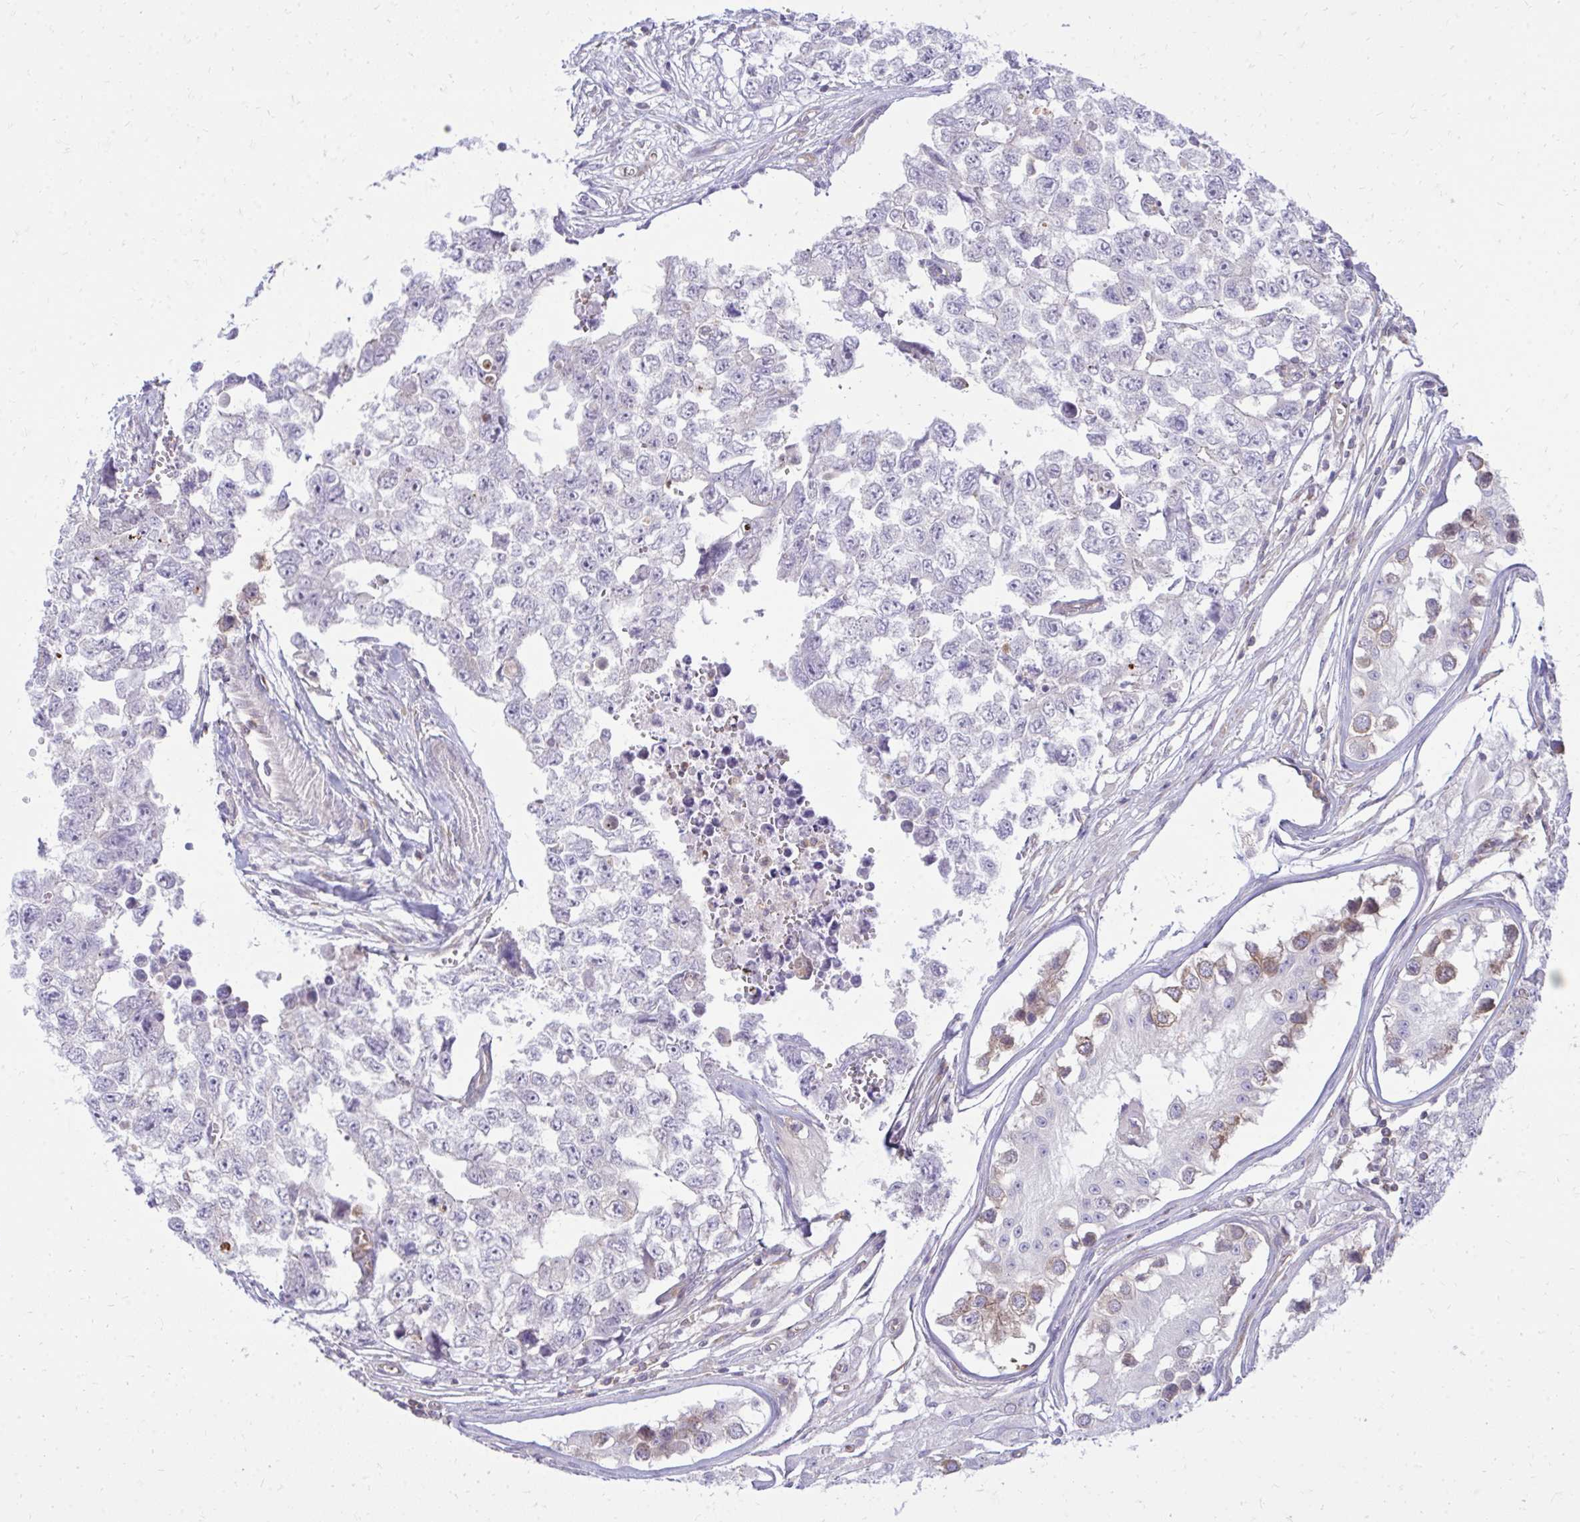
{"staining": {"intensity": "negative", "quantity": "none", "location": "none"}, "tissue": "testis cancer", "cell_type": "Tumor cells", "image_type": "cancer", "snomed": [{"axis": "morphology", "description": "Carcinoma, Embryonal, NOS"}, {"axis": "topography", "description": "Testis"}], "caption": "Immunohistochemistry photomicrograph of testis embryonal carcinoma stained for a protein (brown), which shows no expression in tumor cells.", "gene": "ASAP1", "patient": {"sex": "male", "age": 18}}